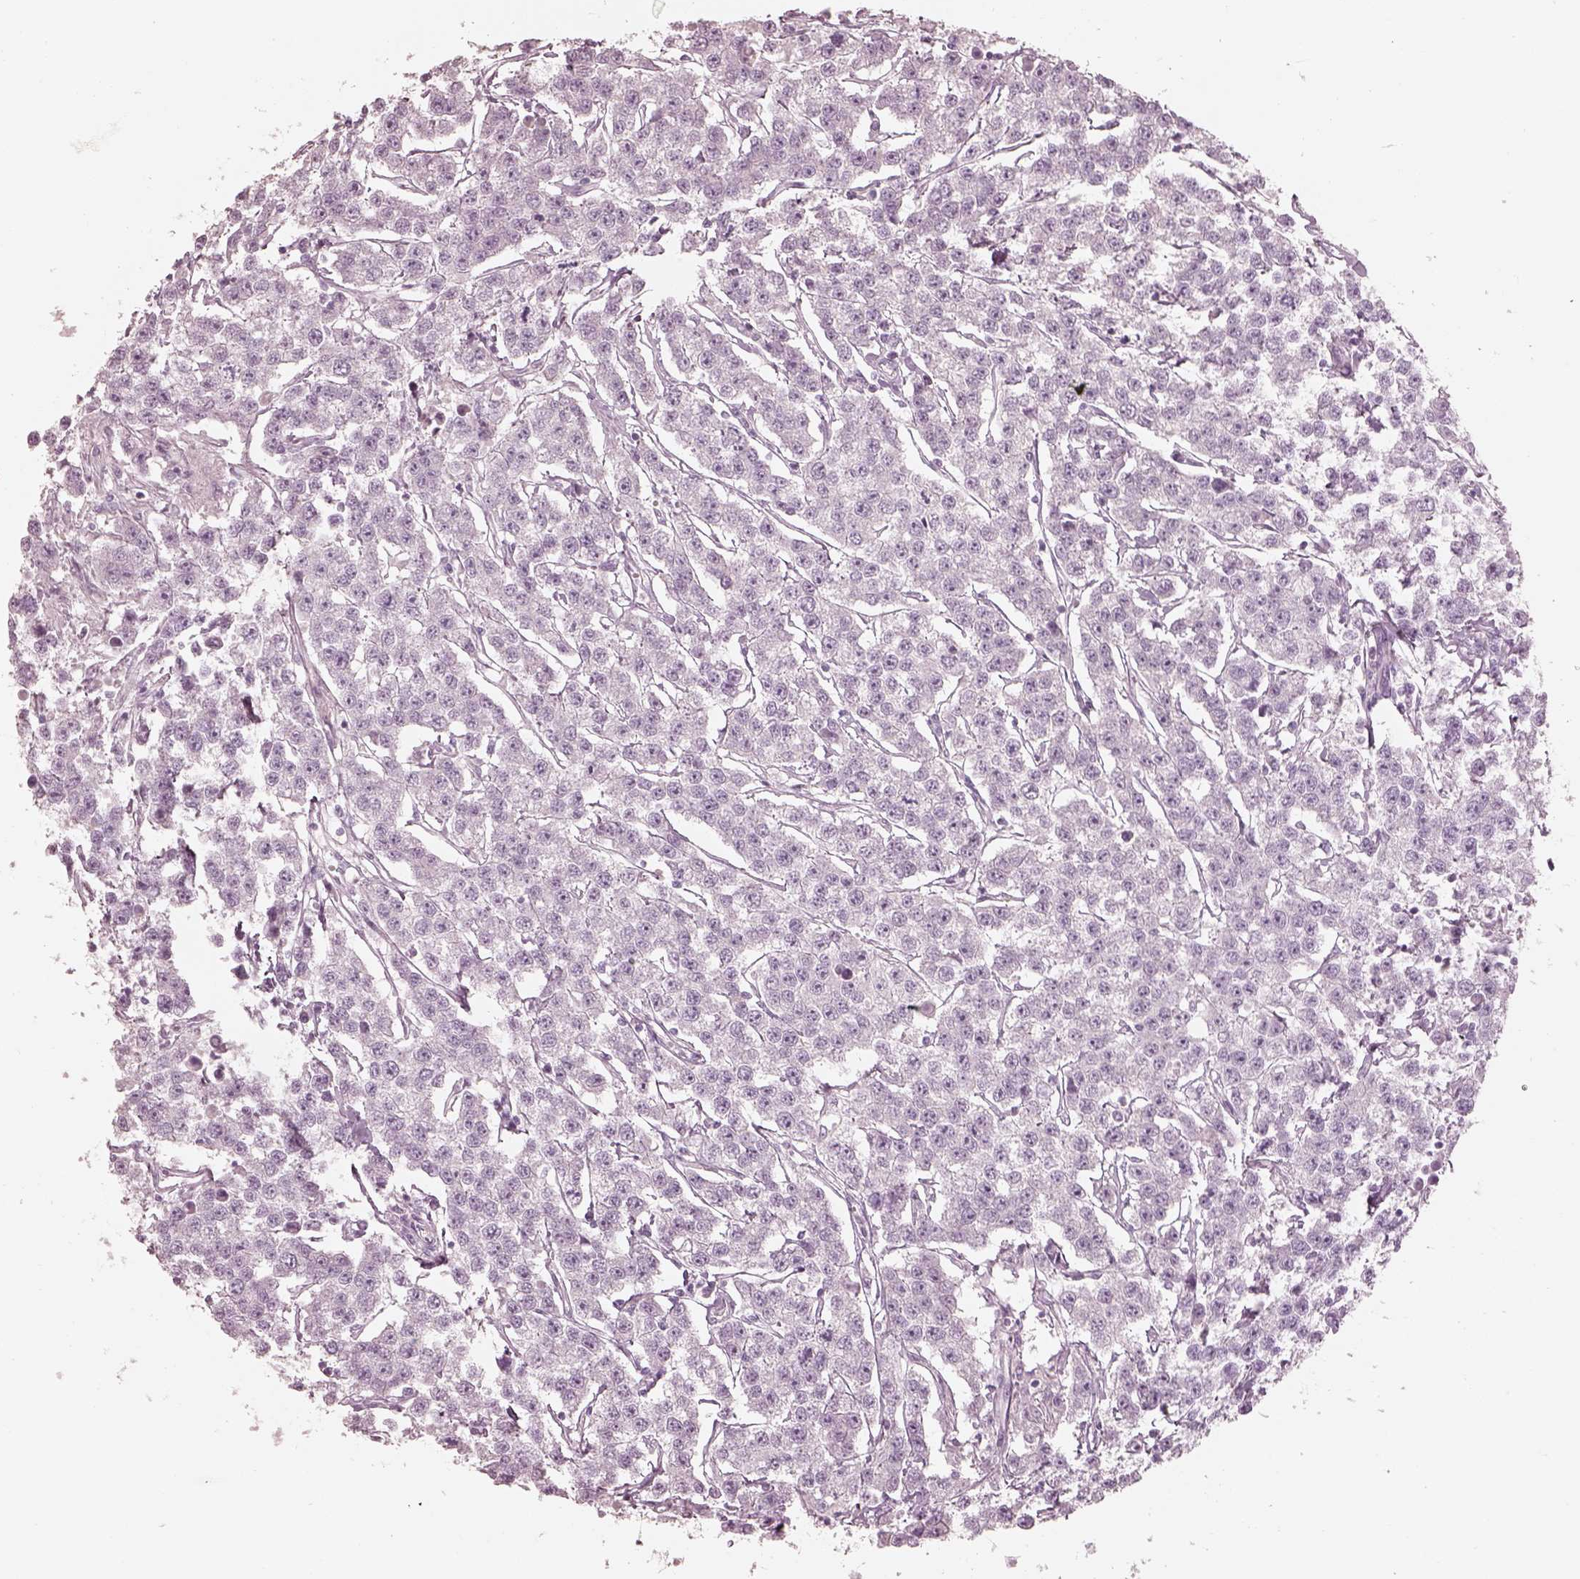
{"staining": {"intensity": "negative", "quantity": "none", "location": "none"}, "tissue": "testis cancer", "cell_type": "Tumor cells", "image_type": "cancer", "snomed": [{"axis": "morphology", "description": "Seminoma, NOS"}, {"axis": "topography", "description": "Testis"}], "caption": "There is no significant expression in tumor cells of testis cancer.", "gene": "ZP4", "patient": {"sex": "male", "age": 59}}